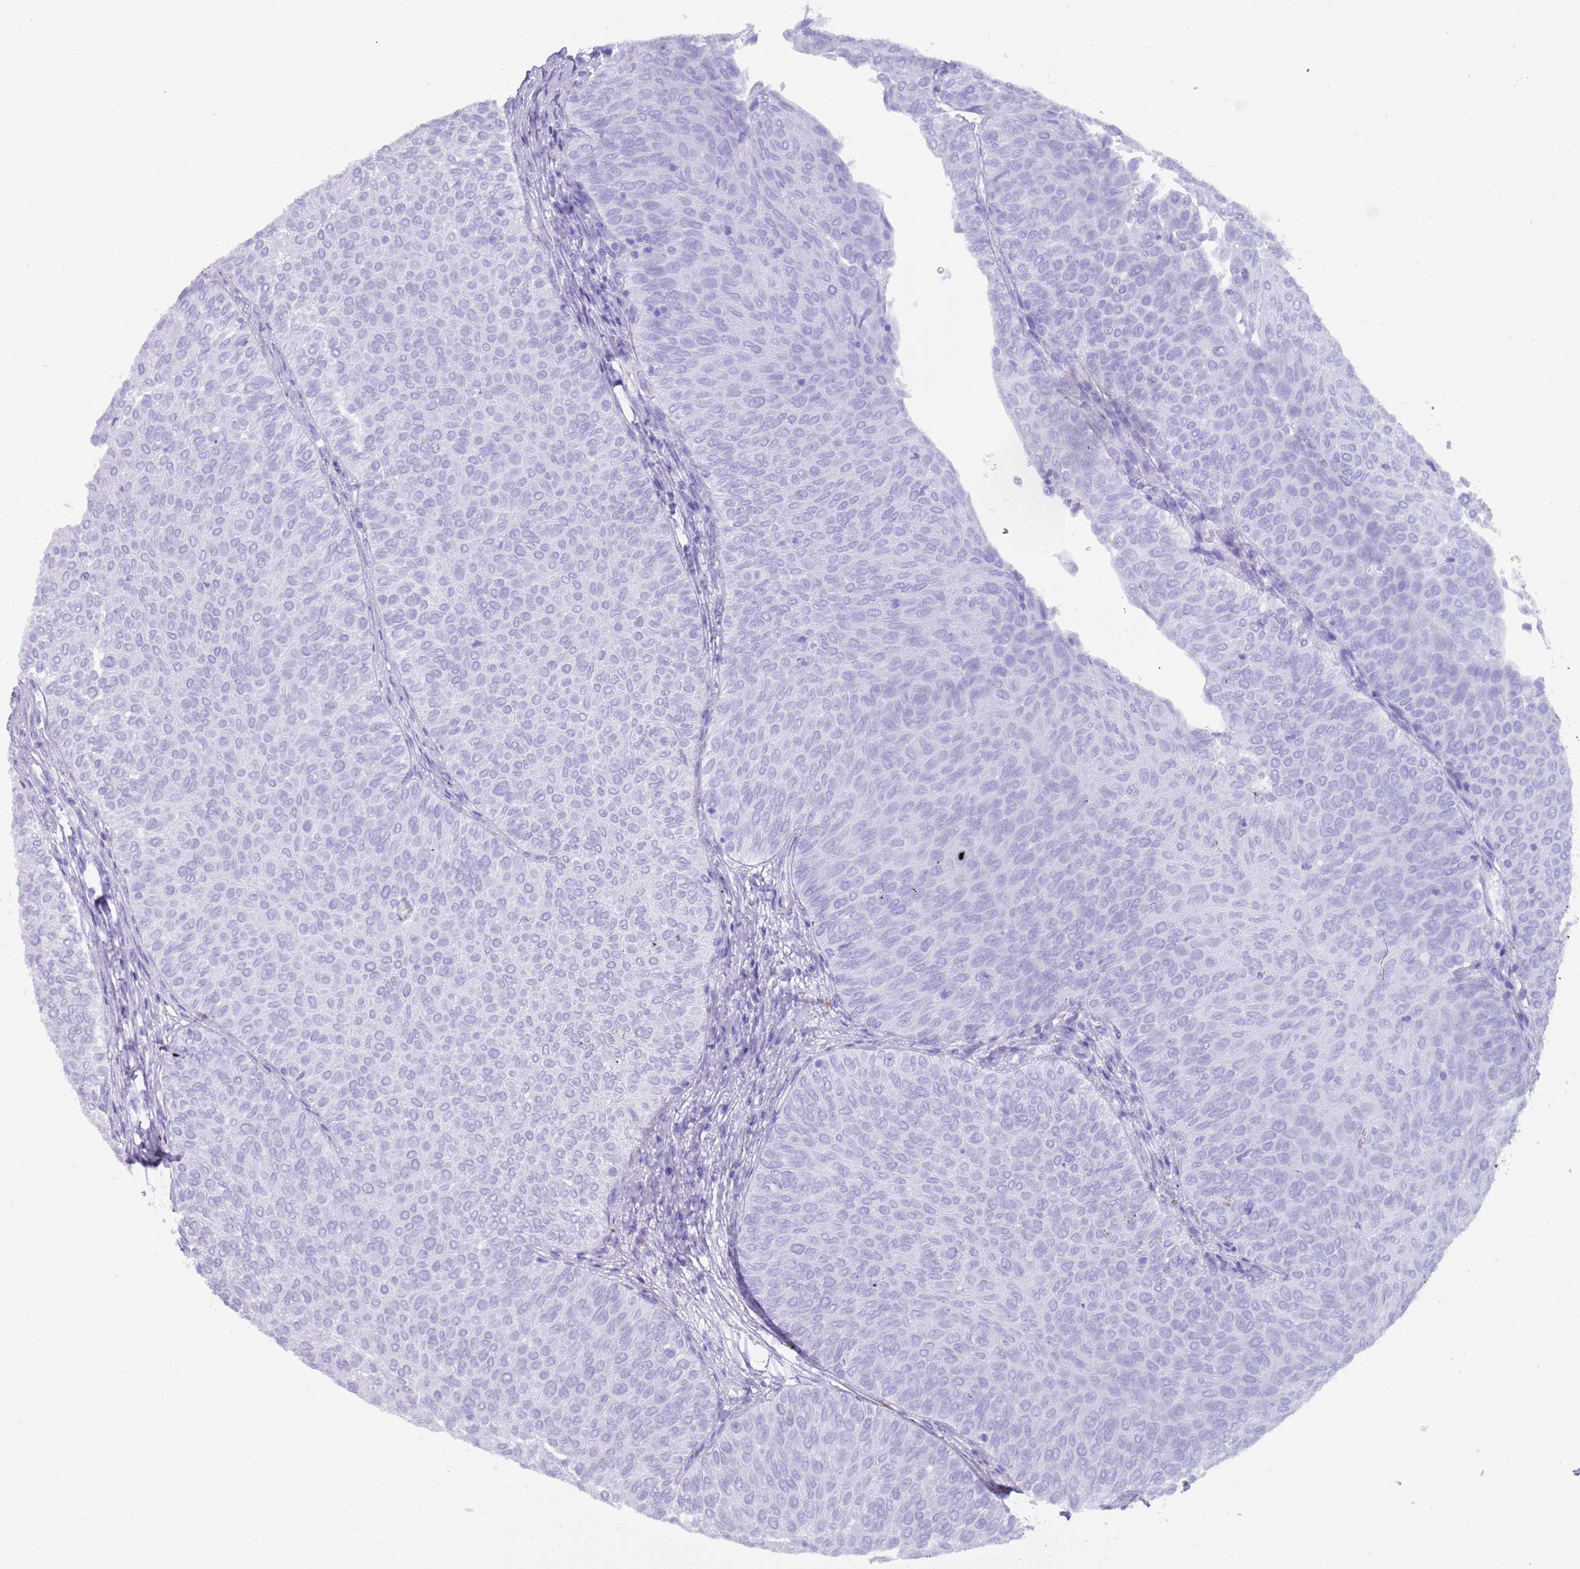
{"staining": {"intensity": "negative", "quantity": "none", "location": "none"}, "tissue": "urothelial cancer", "cell_type": "Tumor cells", "image_type": "cancer", "snomed": [{"axis": "morphology", "description": "Urothelial carcinoma, Low grade"}, {"axis": "topography", "description": "Urinary bladder"}], "caption": "Urothelial cancer stained for a protein using IHC displays no positivity tumor cells.", "gene": "MYADML2", "patient": {"sex": "male", "age": 78}}